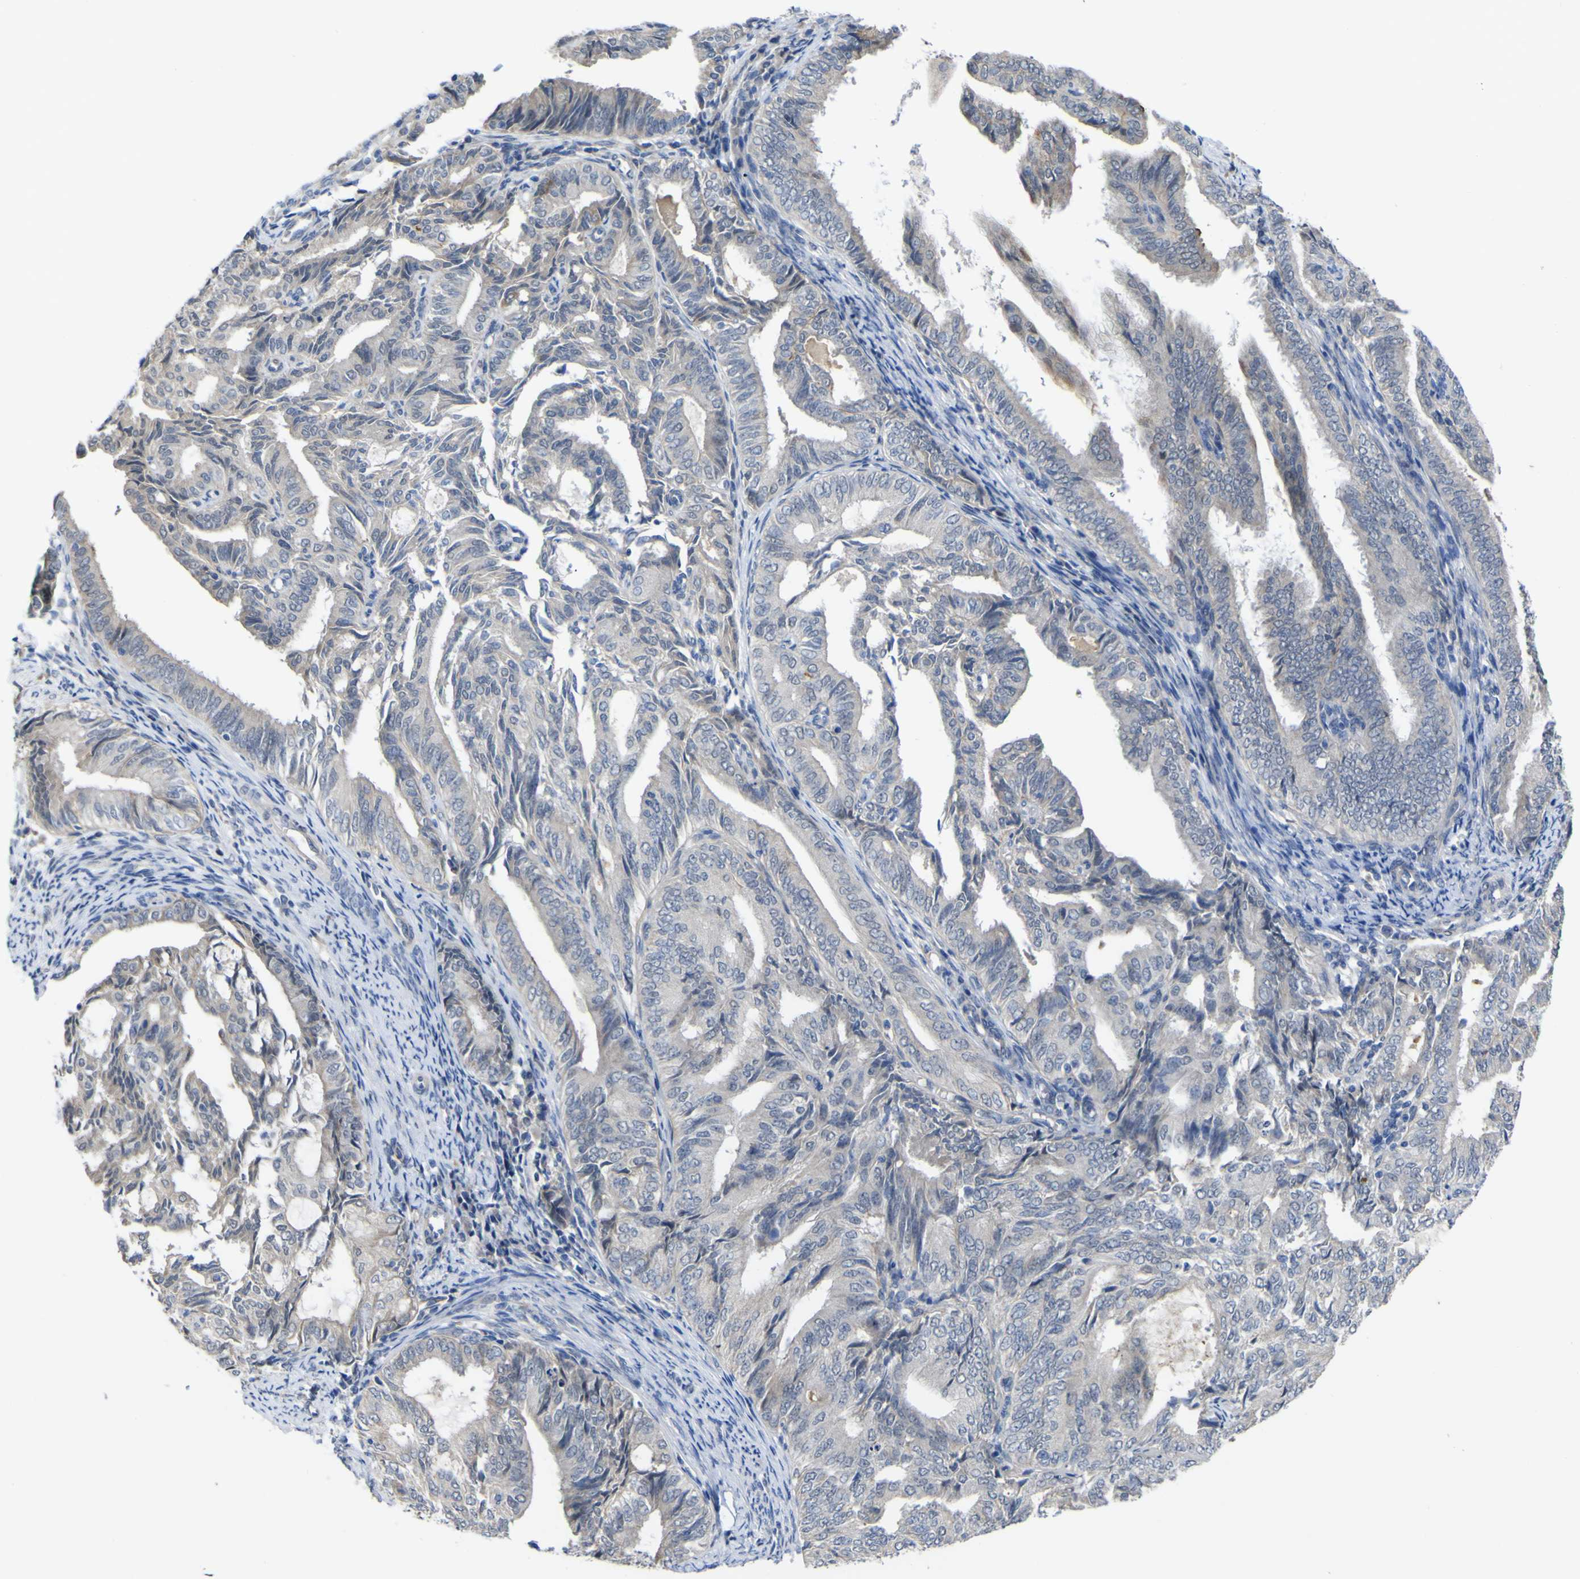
{"staining": {"intensity": "negative", "quantity": "none", "location": "none"}, "tissue": "endometrial cancer", "cell_type": "Tumor cells", "image_type": "cancer", "snomed": [{"axis": "morphology", "description": "Adenocarcinoma, NOS"}, {"axis": "topography", "description": "Endometrium"}], "caption": "This is an immunohistochemistry photomicrograph of human adenocarcinoma (endometrial). There is no staining in tumor cells.", "gene": "TNFRSF11A", "patient": {"sex": "female", "age": 58}}